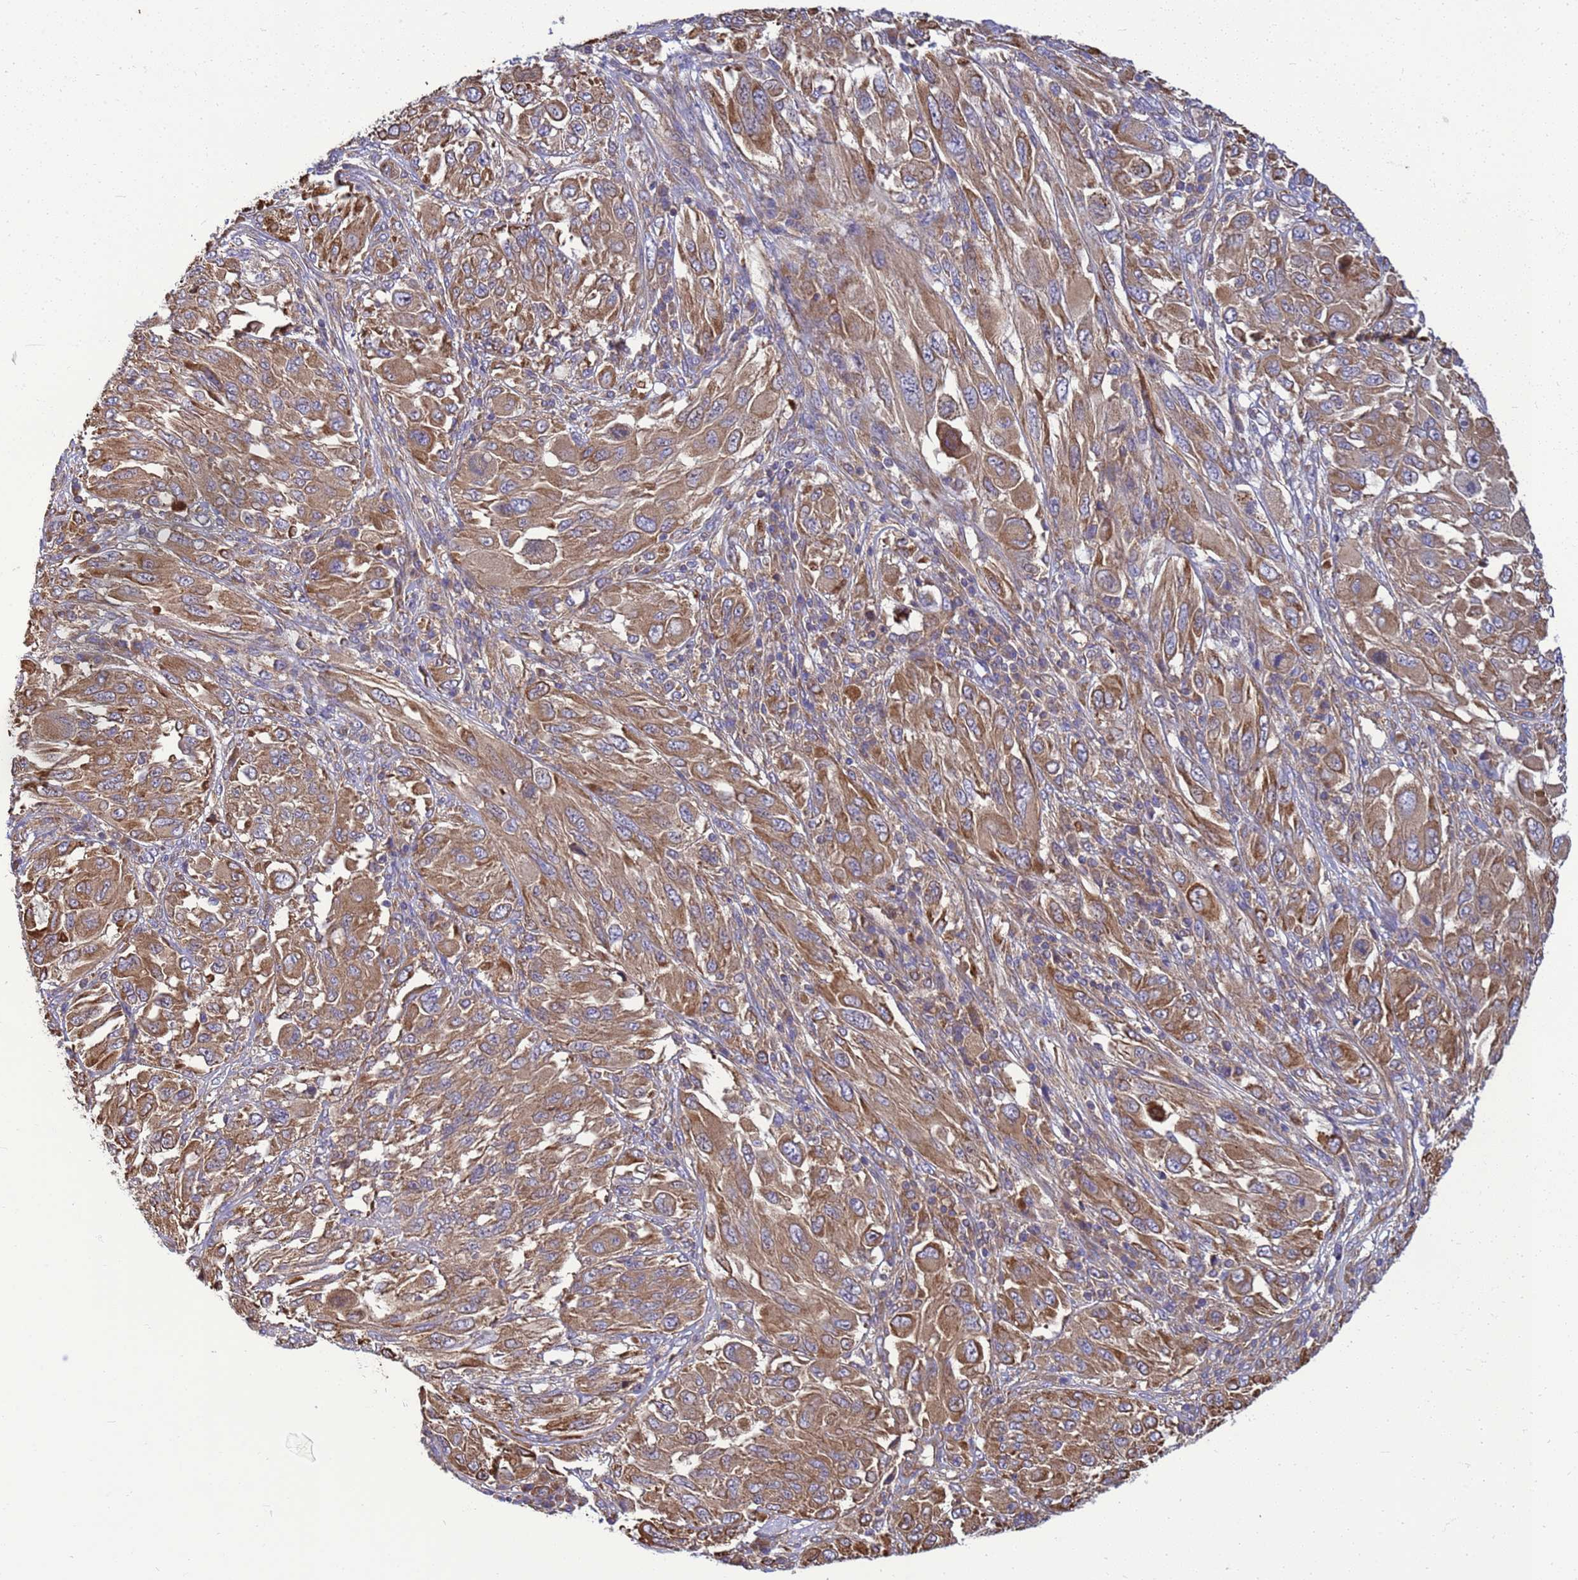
{"staining": {"intensity": "moderate", "quantity": ">75%", "location": "cytoplasmic/membranous"}, "tissue": "melanoma", "cell_type": "Tumor cells", "image_type": "cancer", "snomed": [{"axis": "morphology", "description": "Malignant melanoma, NOS"}, {"axis": "topography", "description": "Skin"}], "caption": "Protein staining by IHC shows moderate cytoplasmic/membranous expression in about >75% of tumor cells in melanoma.", "gene": "BECN1", "patient": {"sex": "female", "age": 91}}